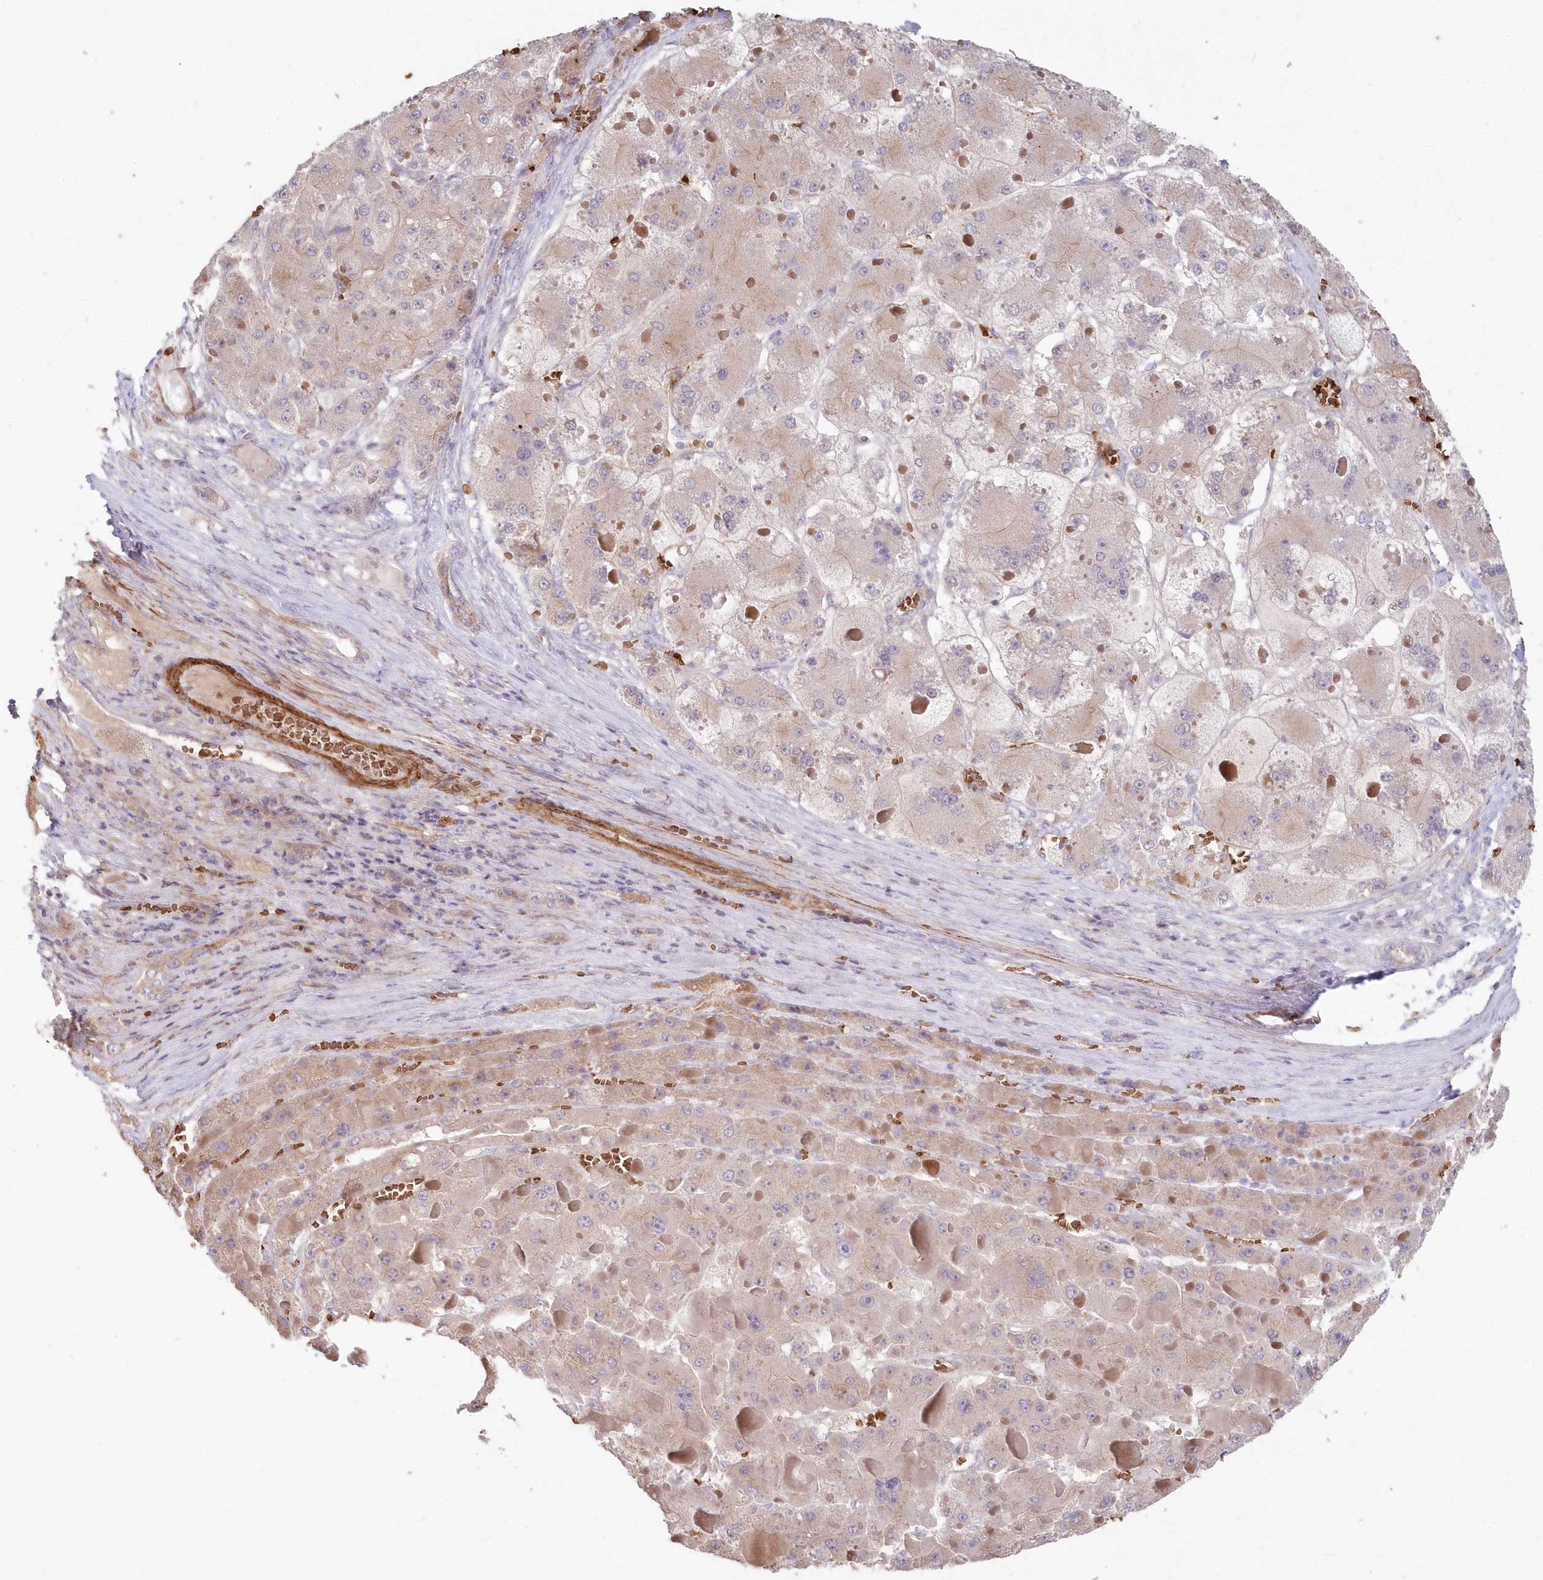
{"staining": {"intensity": "weak", "quantity": "25%-75%", "location": "cytoplasmic/membranous"}, "tissue": "liver cancer", "cell_type": "Tumor cells", "image_type": "cancer", "snomed": [{"axis": "morphology", "description": "Carcinoma, Hepatocellular, NOS"}, {"axis": "topography", "description": "Liver"}], "caption": "Immunohistochemical staining of human liver hepatocellular carcinoma shows low levels of weak cytoplasmic/membranous protein expression in about 25%-75% of tumor cells.", "gene": "SERINC1", "patient": {"sex": "female", "age": 73}}